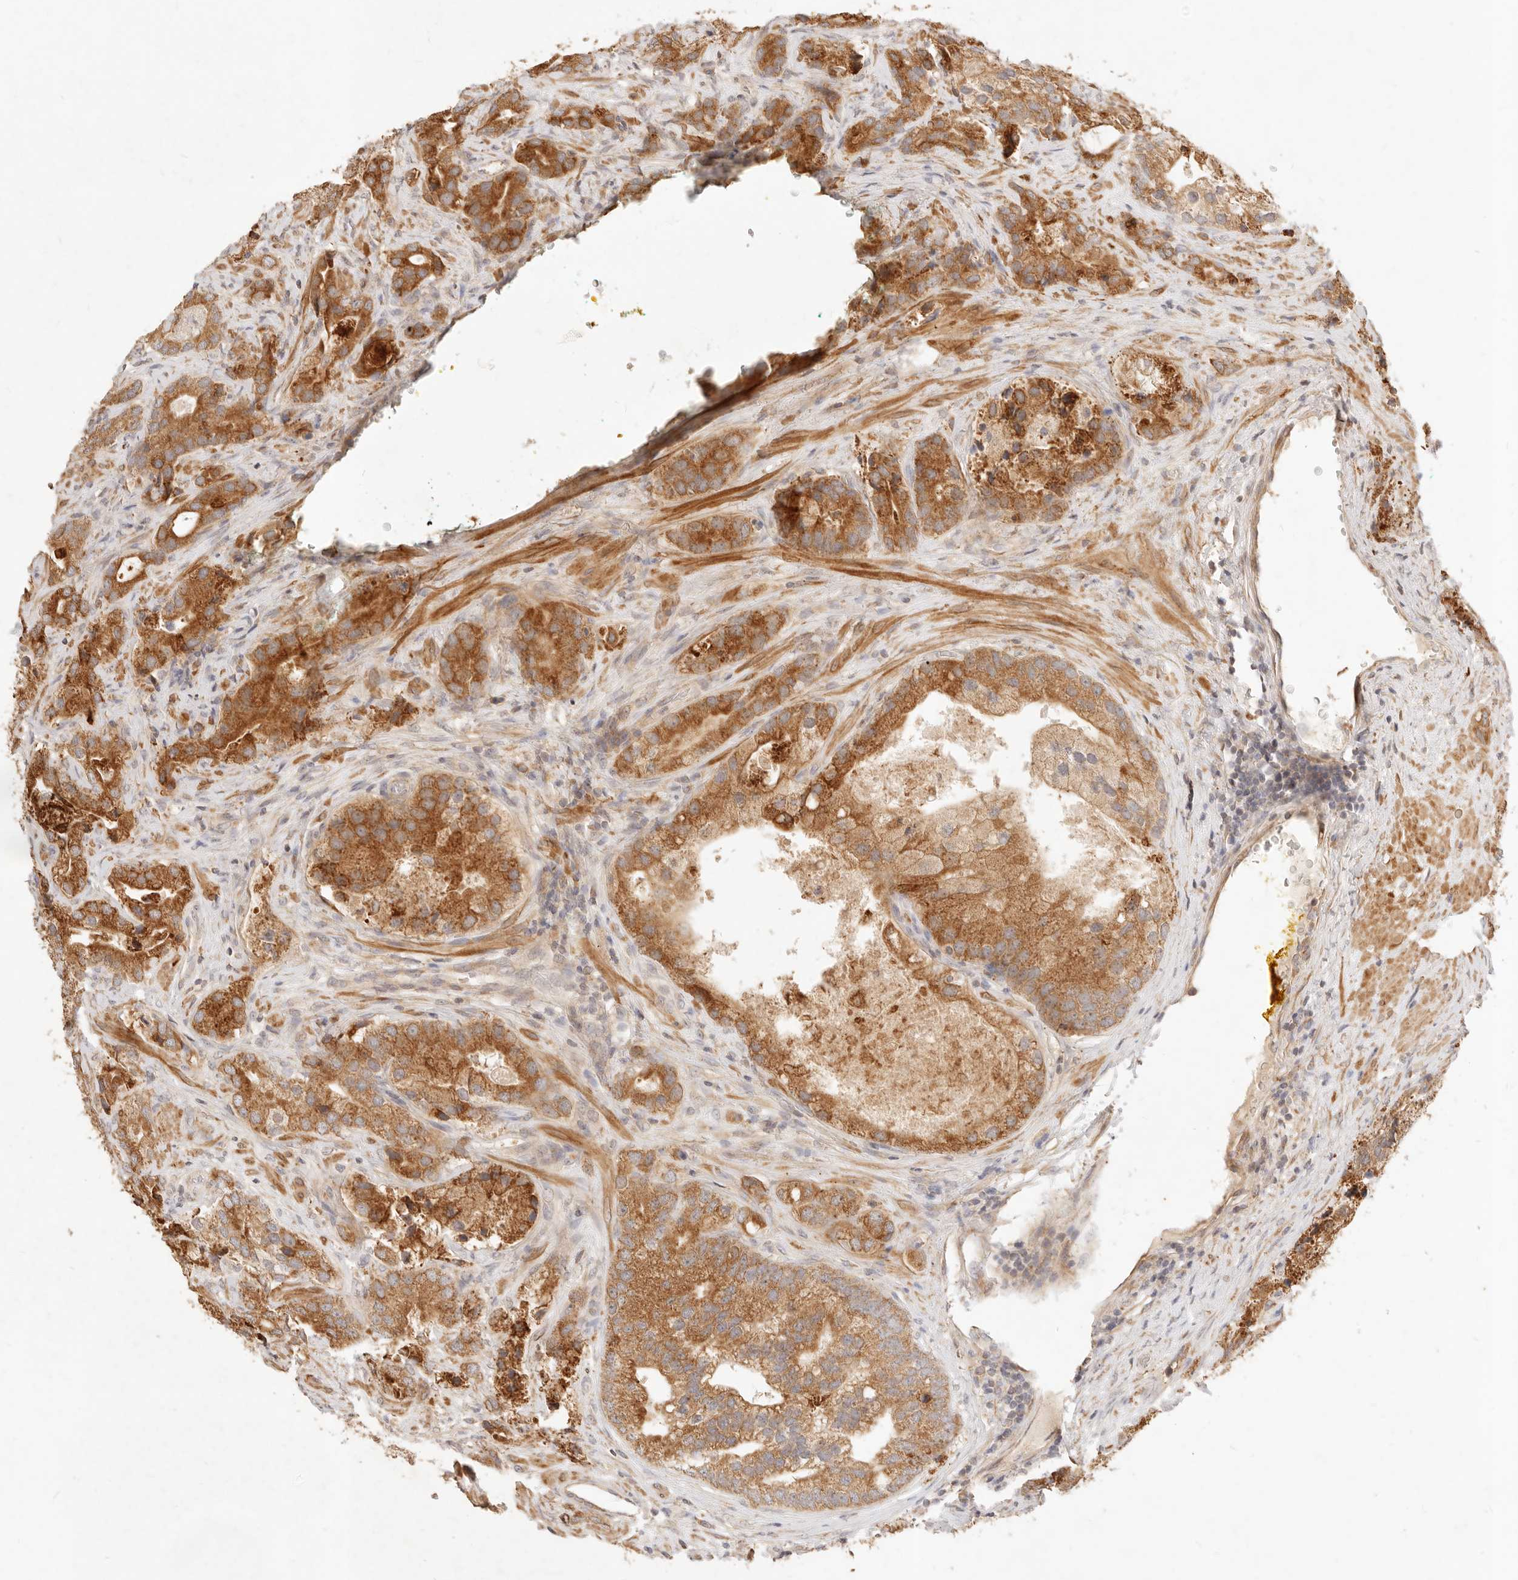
{"staining": {"intensity": "moderate", "quantity": ">75%", "location": "cytoplasmic/membranous"}, "tissue": "prostate cancer", "cell_type": "Tumor cells", "image_type": "cancer", "snomed": [{"axis": "morphology", "description": "Adenocarcinoma, High grade"}, {"axis": "topography", "description": "Prostate"}], "caption": "Immunohistochemistry image of neoplastic tissue: prostate cancer (high-grade adenocarcinoma) stained using immunohistochemistry (IHC) shows medium levels of moderate protein expression localized specifically in the cytoplasmic/membranous of tumor cells, appearing as a cytoplasmic/membranous brown color.", "gene": "RUBCNL", "patient": {"sex": "male", "age": 70}}